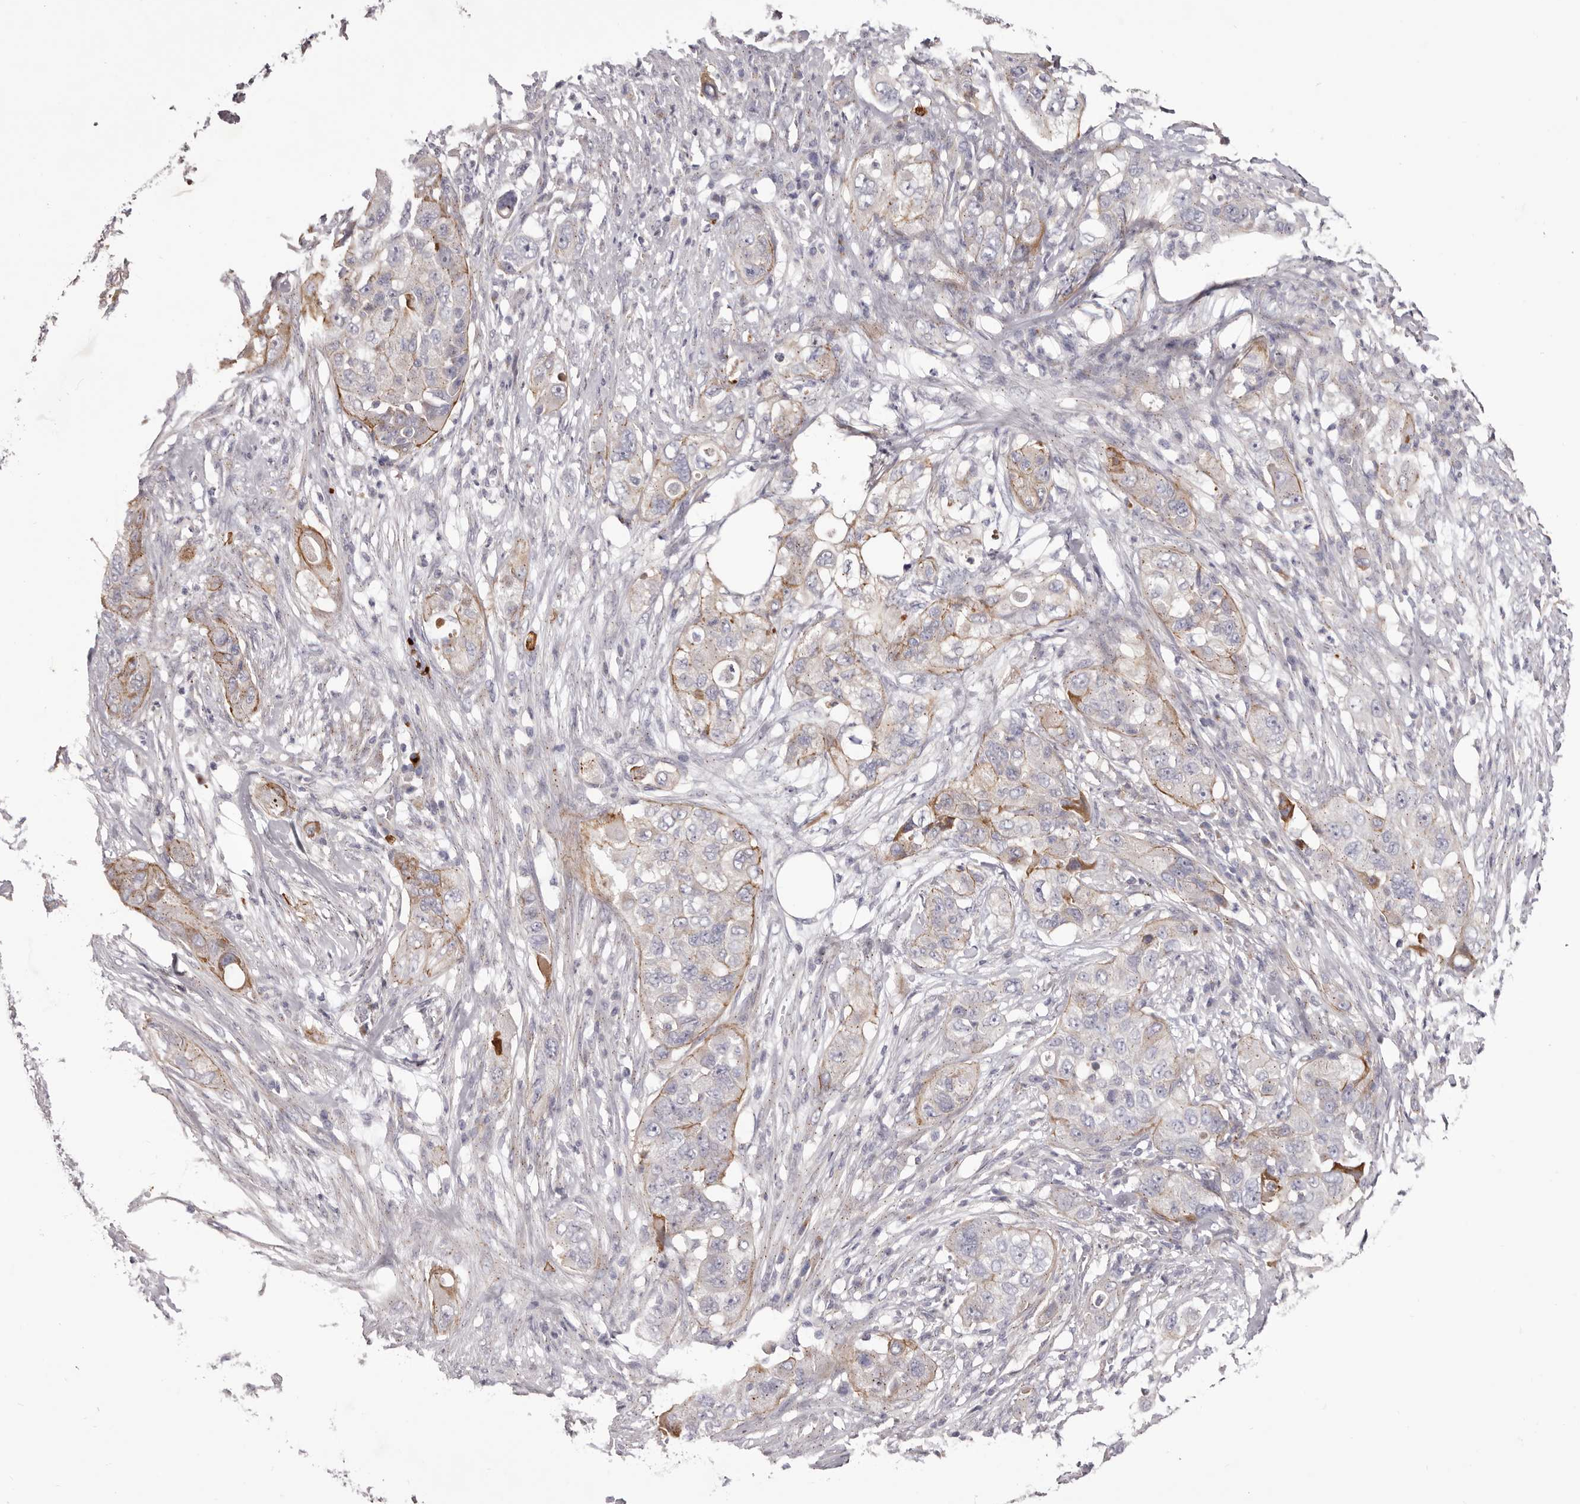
{"staining": {"intensity": "moderate", "quantity": "25%-75%", "location": "cytoplasmic/membranous"}, "tissue": "pancreatic cancer", "cell_type": "Tumor cells", "image_type": "cancer", "snomed": [{"axis": "morphology", "description": "Adenocarcinoma, NOS"}, {"axis": "topography", "description": "Pancreas"}], "caption": "Immunohistochemical staining of human pancreatic cancer displays moderate cytoplasmic/membranous protein positivity in about 25%-75% of tumor cells. Nuclei are stained in blue.", "gene": "PEG10", "patient": {"sex": "female", "age": 78}}